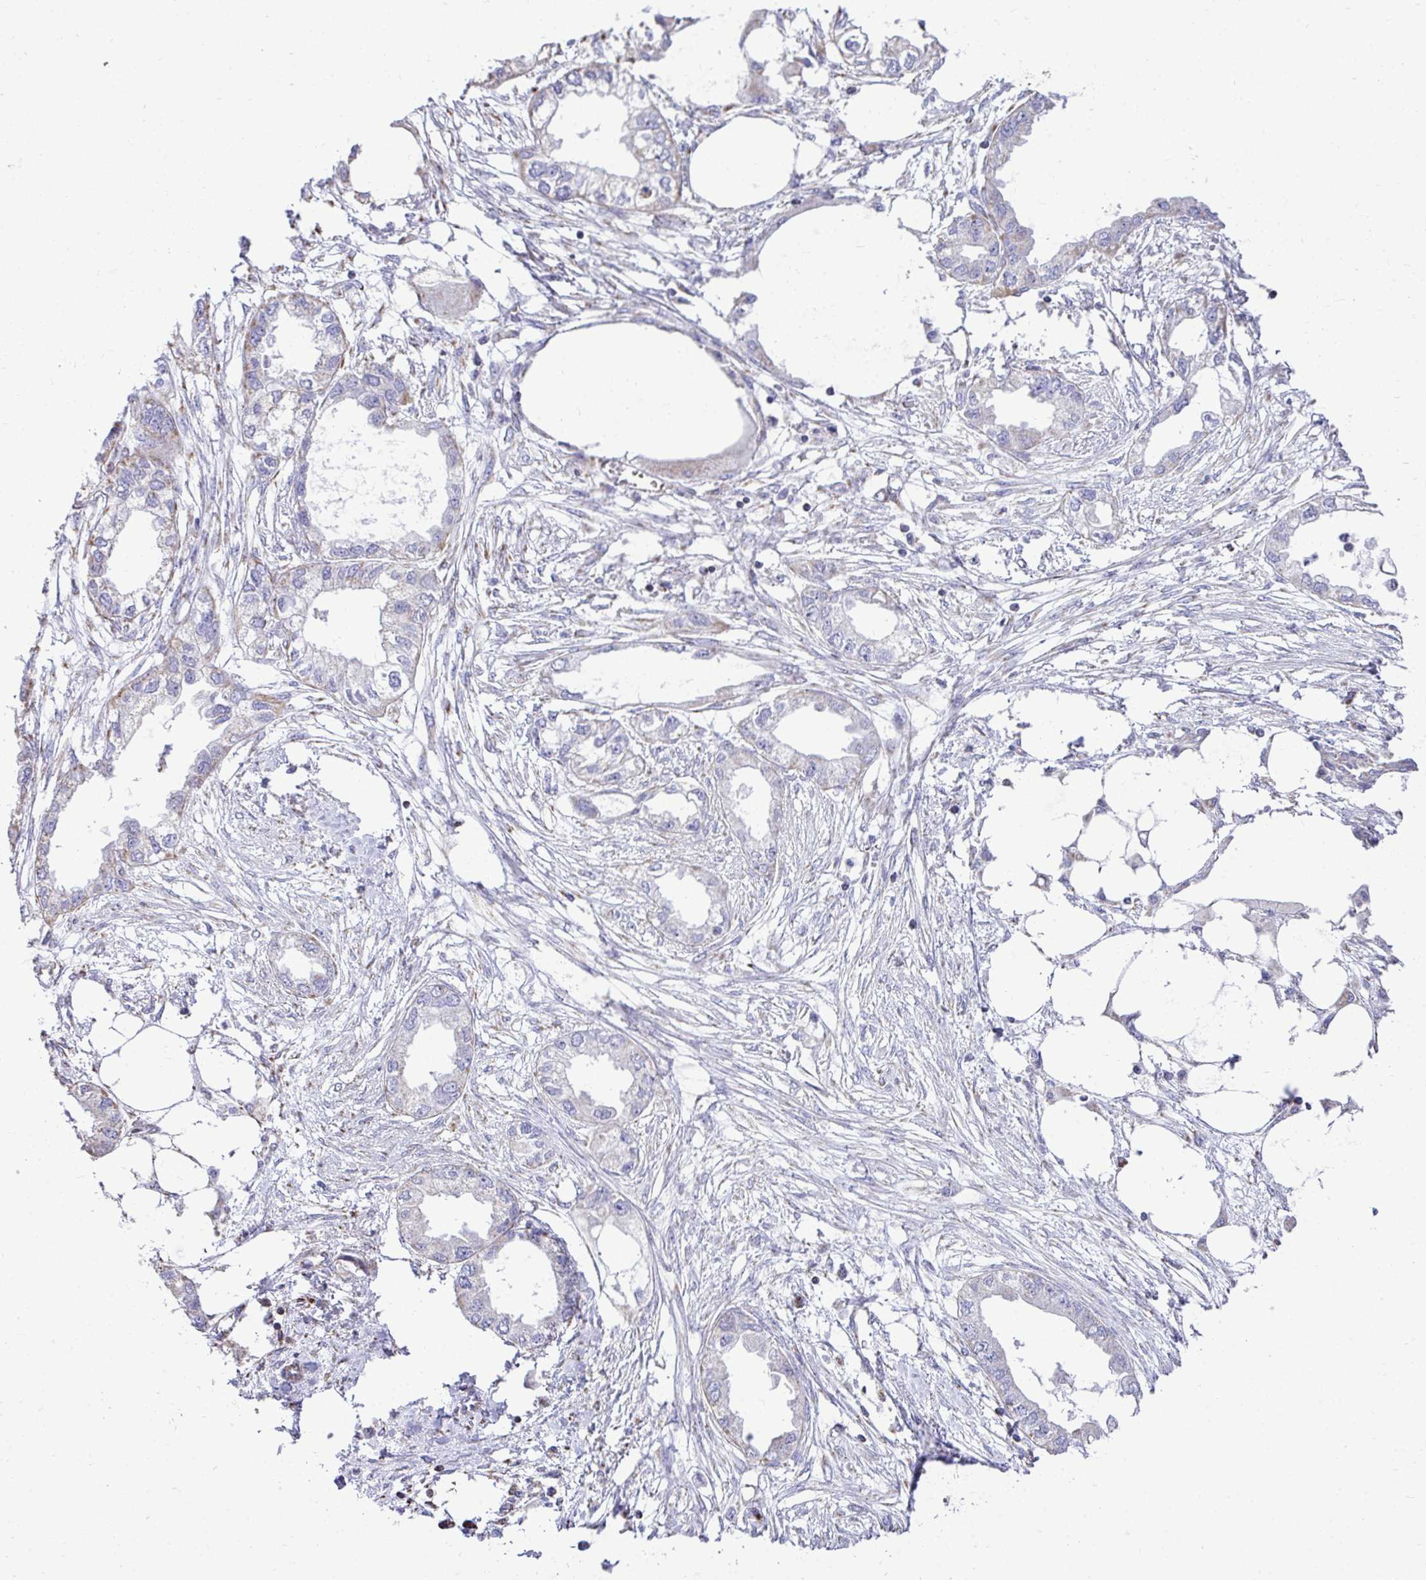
{"staining": {"intensity": "negative", "quantity": "none", "location": "none"}, "tissue": "endometrial cancer", "cell_type": "Tumor cells", "image_type": "cancer", "snomed": [{"axis": "morphology", "description": "Adenocarcinoma, NOS"}, {"axis": "morphology", "description": "Adenocarcinoma, metastatic, NOS"}, {"axis": "topography", "description": "Adipose tissue"}, {"axis": "topography", "description": "Endometrium"}], "caption": "The photomicrograph shows no staining of tumor cells in endometrial cancer.", "gene": "MPZL2", "patient": {"sex": "female", "age": 67}}